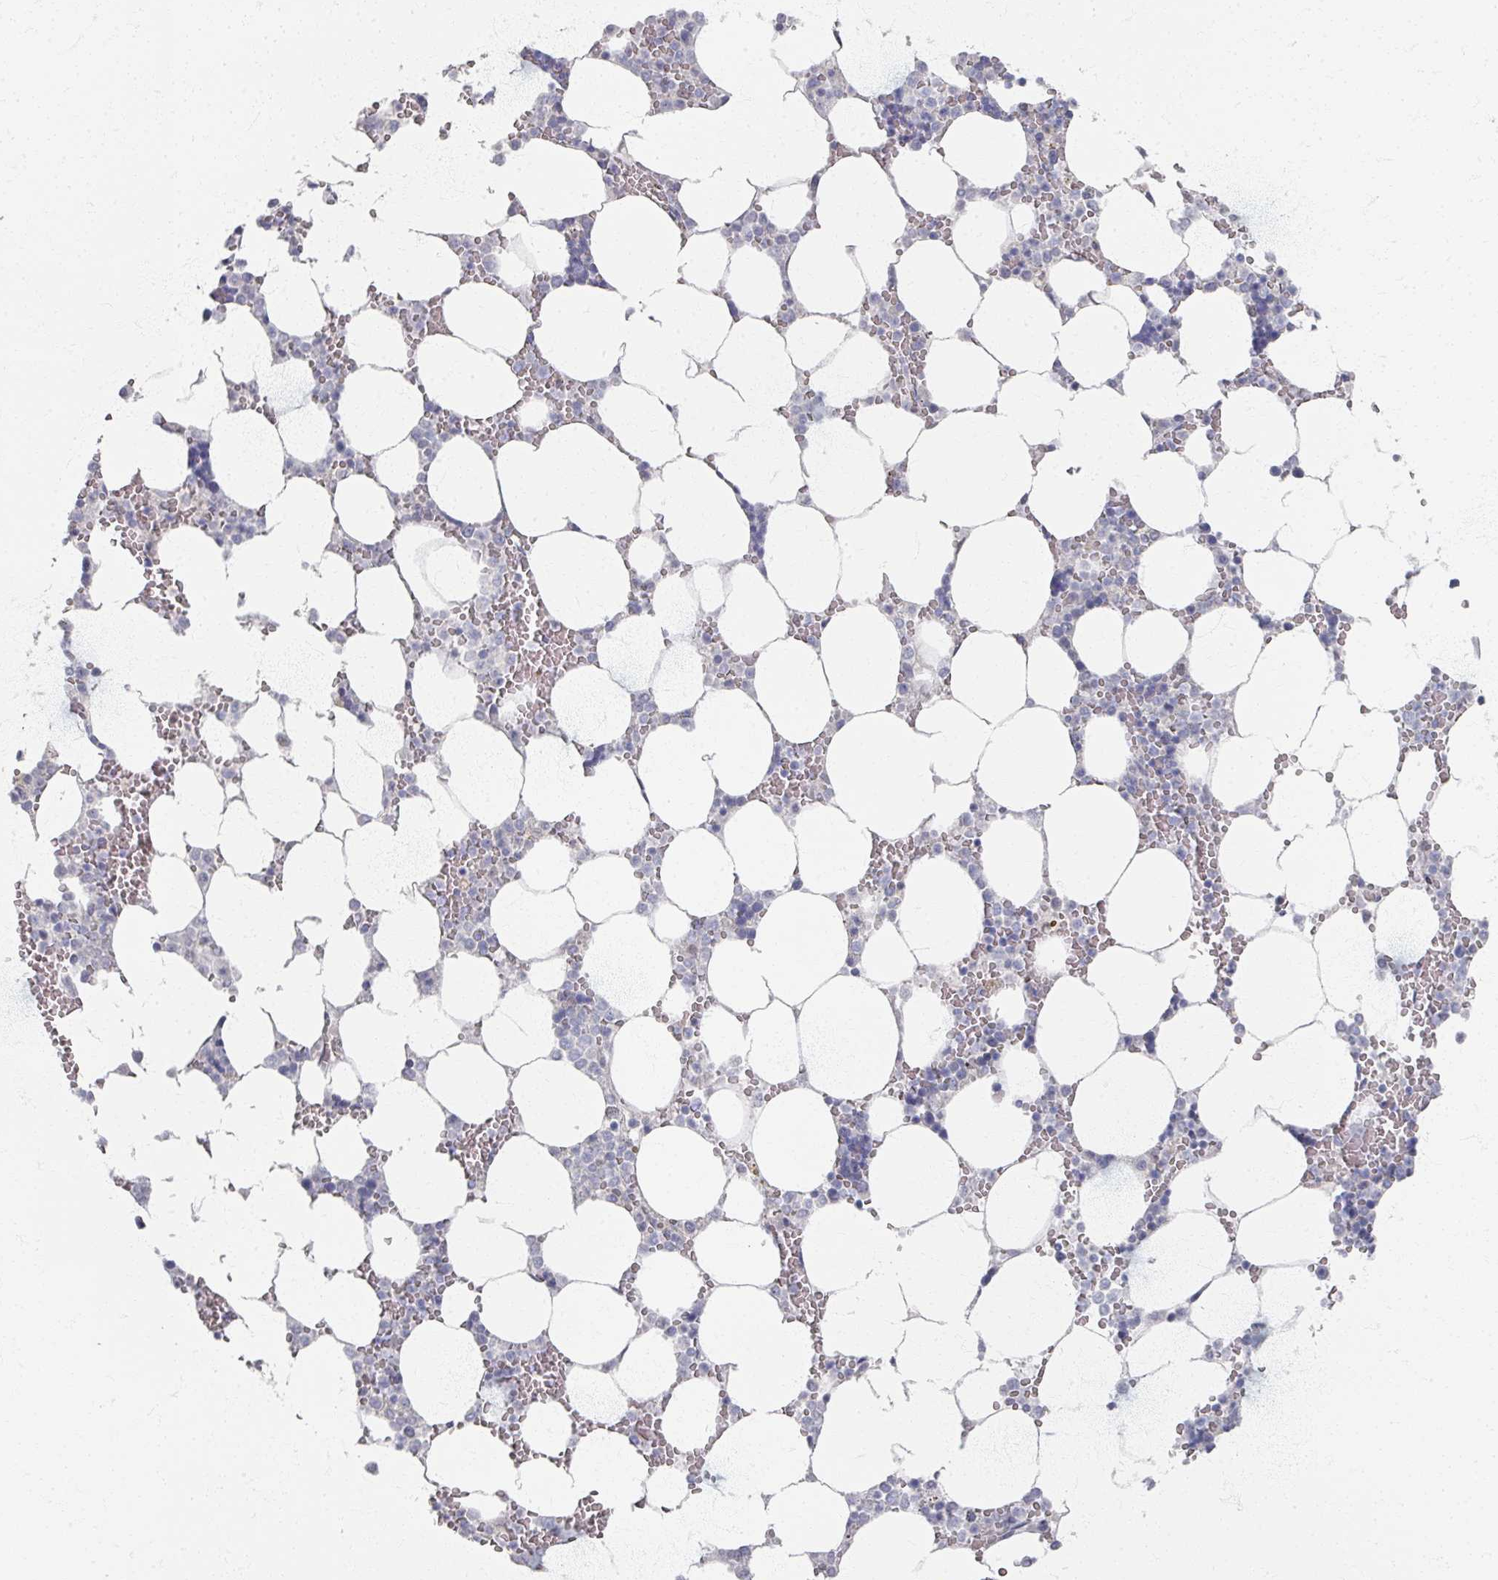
{"staining": {"intensity": "negative", "quantity": "none", "location": "none"}, "tissue": "bone marrow", "cell_type": "Hematopoietic cells", "image_type": "normal", "snomed": [{"axis": "morphology", "description": "Normal tissue, NOS"}, {"axis": "topography", "description": "Bone marrow"}], "caption": "High power microscopy image of an IHC histopathology image of normal bone marrow, revealing no significant positivity in hematopoietic cells. Nuclei are stained in blue.", "gene": "TTYH3", "patient": {"sex": "male", "age": 64}}